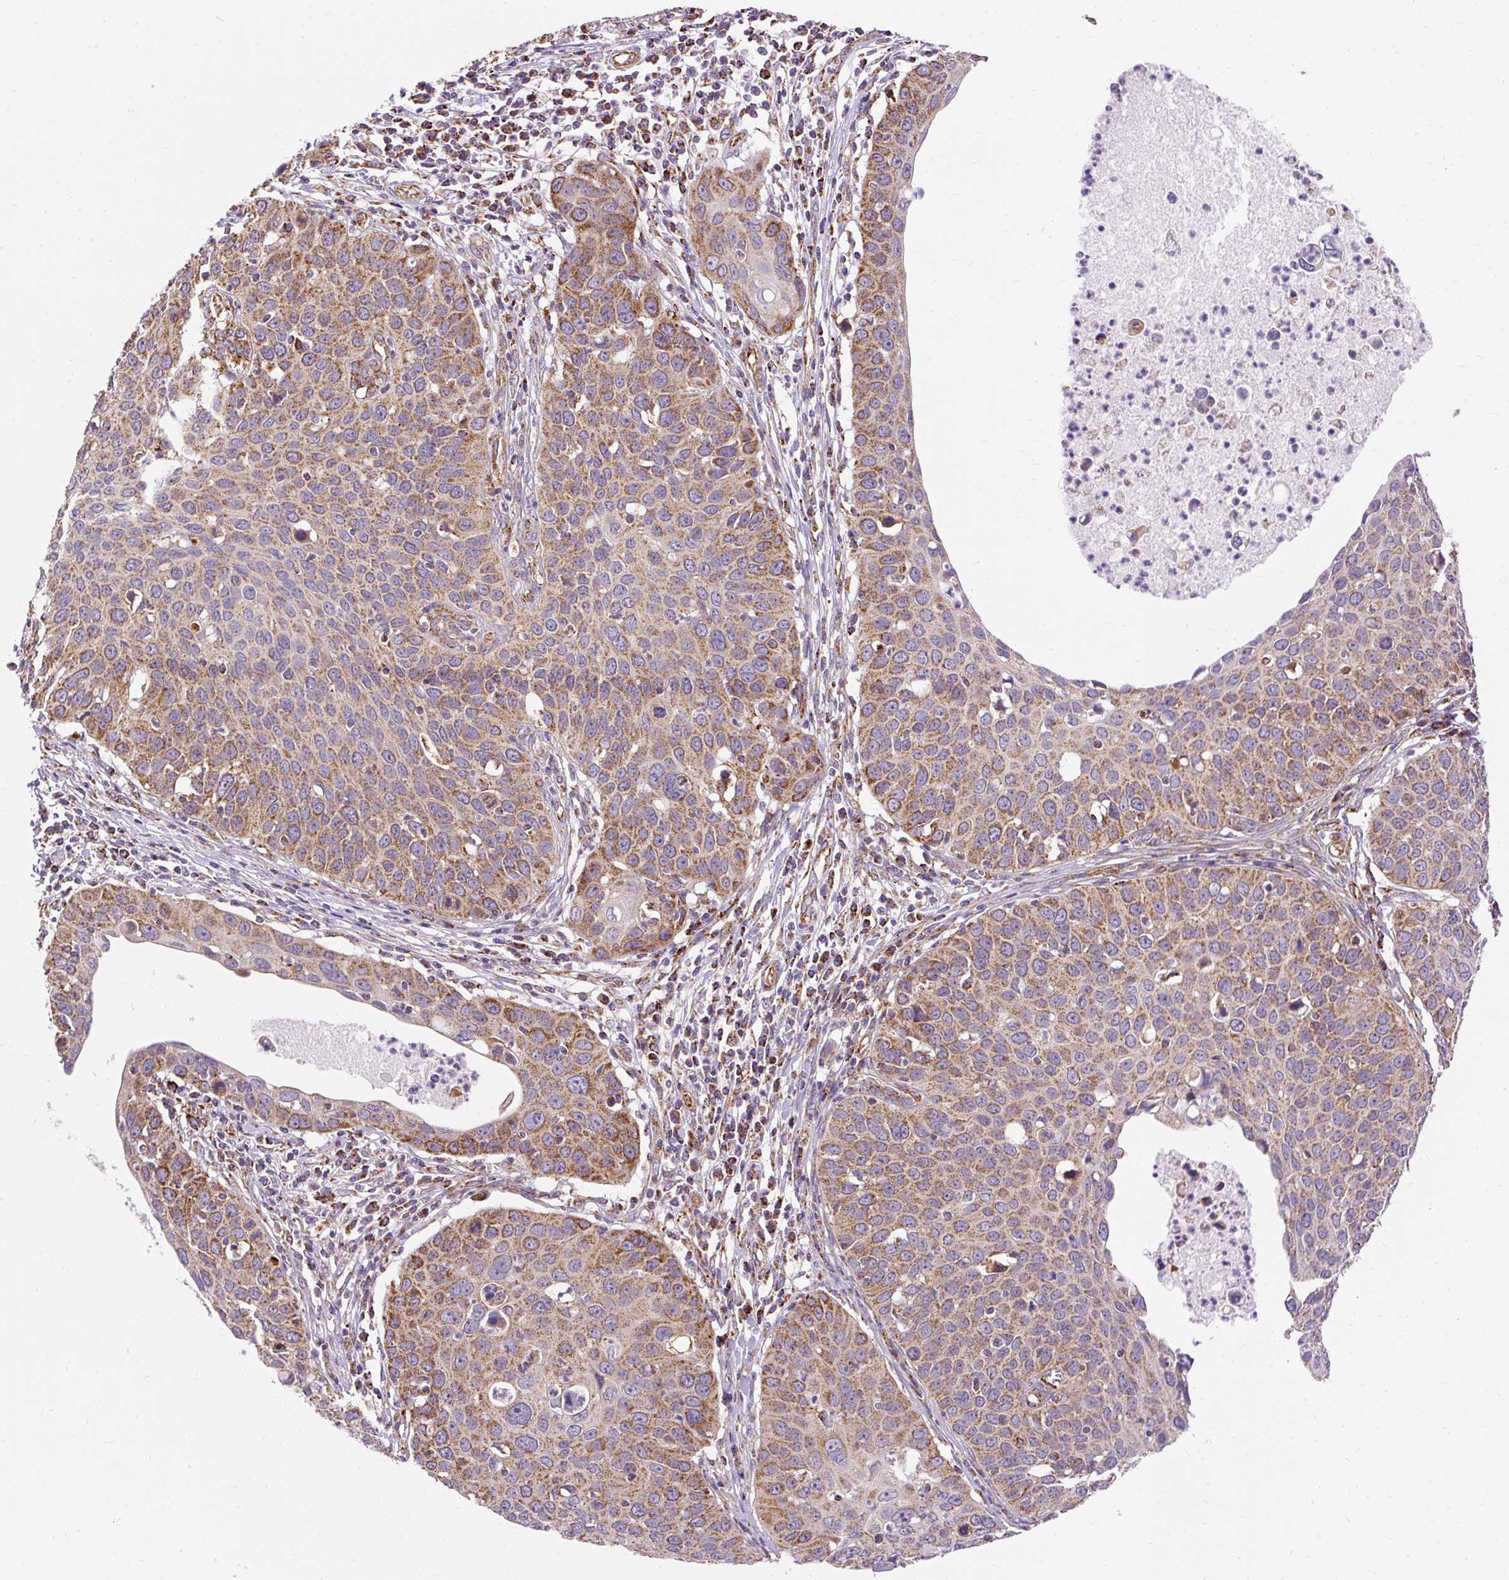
{"staining": {"intensity": "moderate", "quantity": ">75%", "location": "cytoplasmic/membranous"}, "tissue": "cervical cancer", "cell_type": "Tumor cells", "image_type": "cancer", "snomed": [{"axis": "morphology", "description": "Squamous cell carcinoma, NOS"}, {"axis": "topography", "description": "Cervix"}], "caption": "IHC of human cervical cancer shows medium levels of moderate cytoplasmic/membranous positivity in approximately >75% of tumor cells.", "gene": "CEP290", "patient": {"sex": "female", "age": 36}}